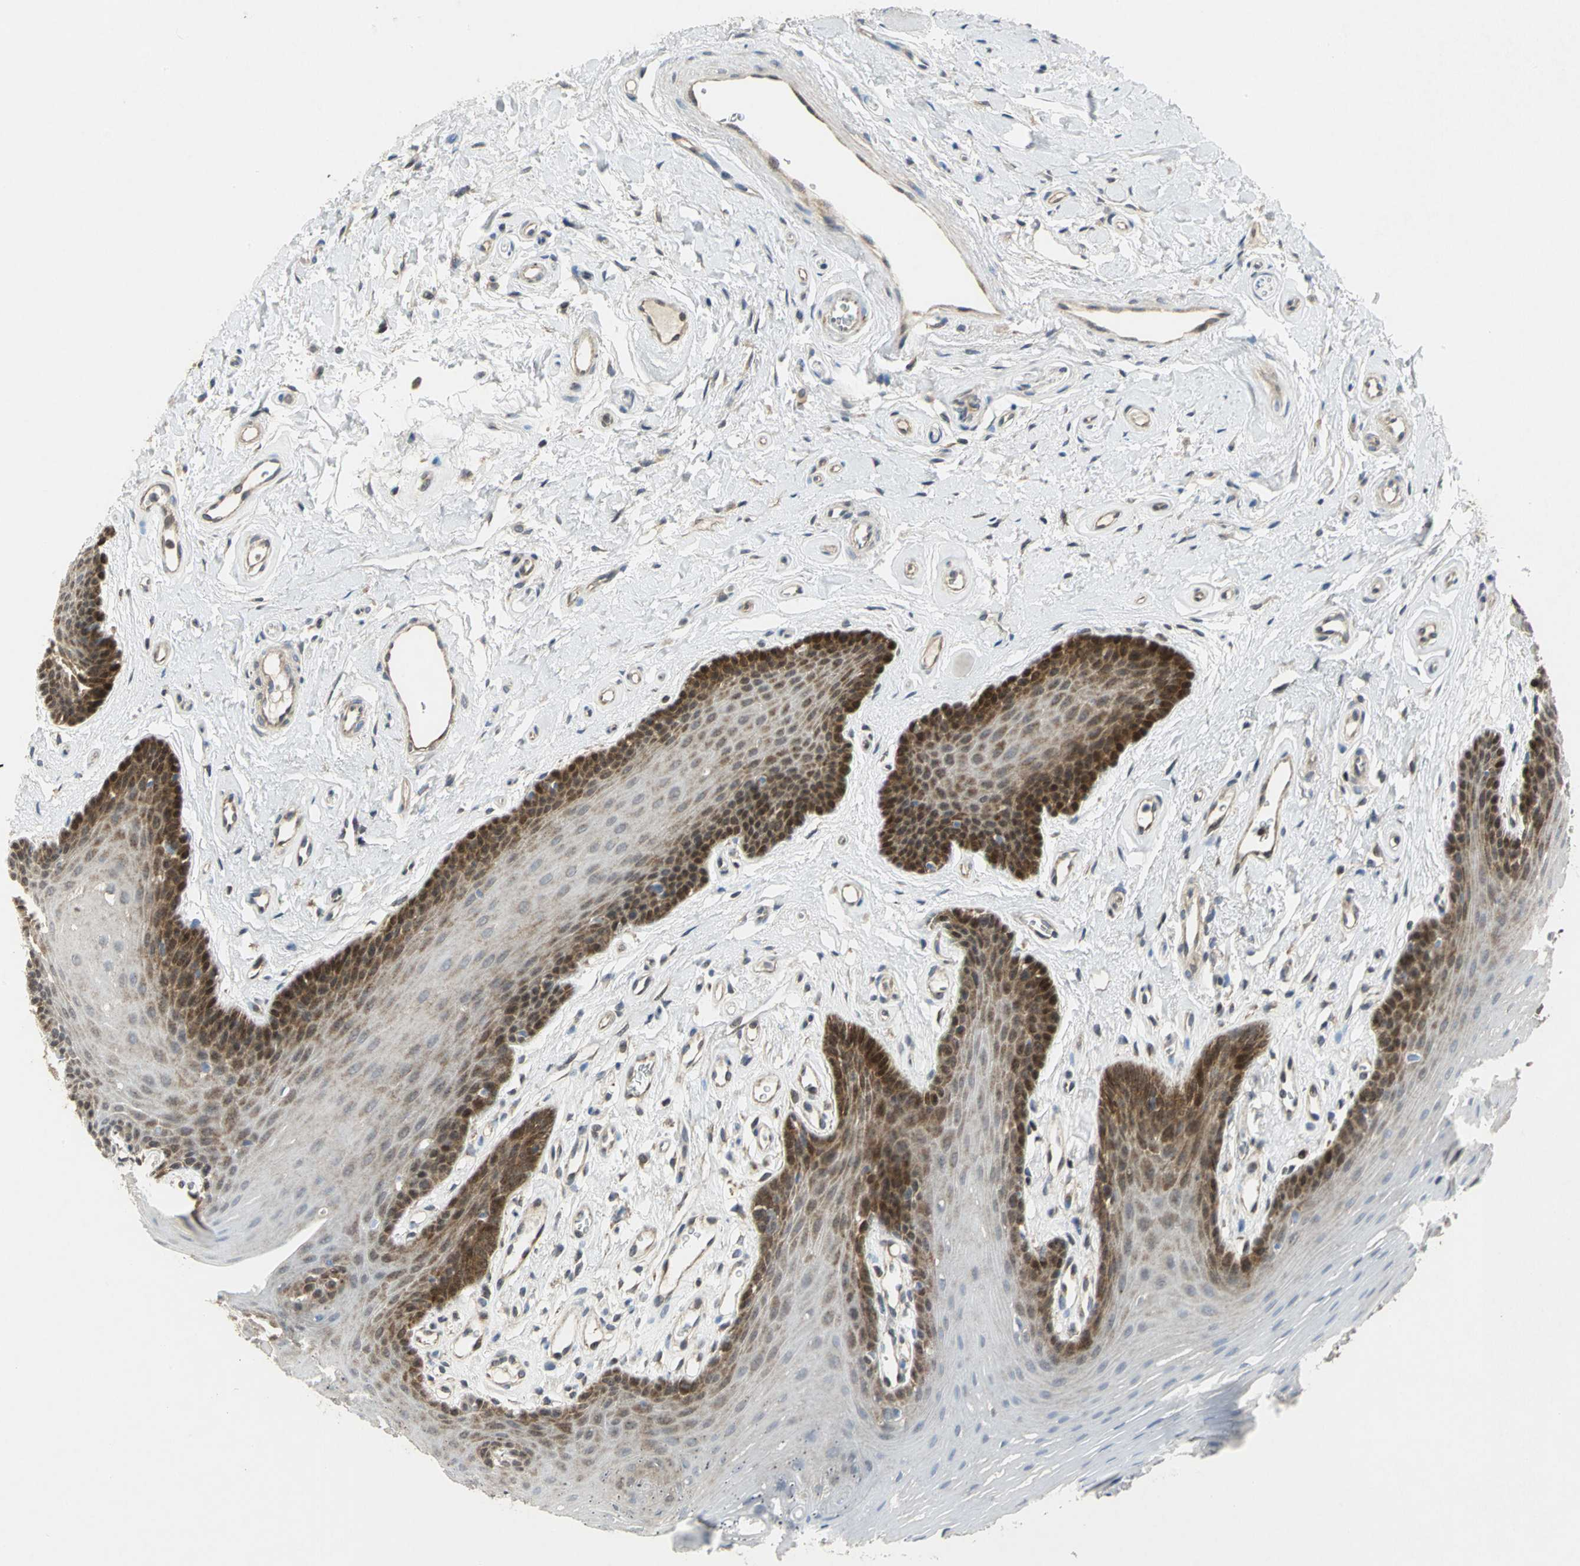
{"staining": {"intensity": "strong", "quantity": "<25%", "location": "cytoplasmic/membranous,nuclear"}, "tissue": "oral mucosa", "cell_type": "Squamous epithelial cells", "image_type": "normal", "snomed": [{"axis": "morphology", "description": "Normal tissue, NOS"}, {"axis": "topography", "description": "Oral tissue"}], "caption": "DAB immunohistochemical staining of unremarkable oral mucosa displays strong cytoplasmic/membranous,nuclear protein expression in about <25% of squamous epithelial cells.", "gene": "PPIA", "patient": {"sex": "male", "age": 62}}